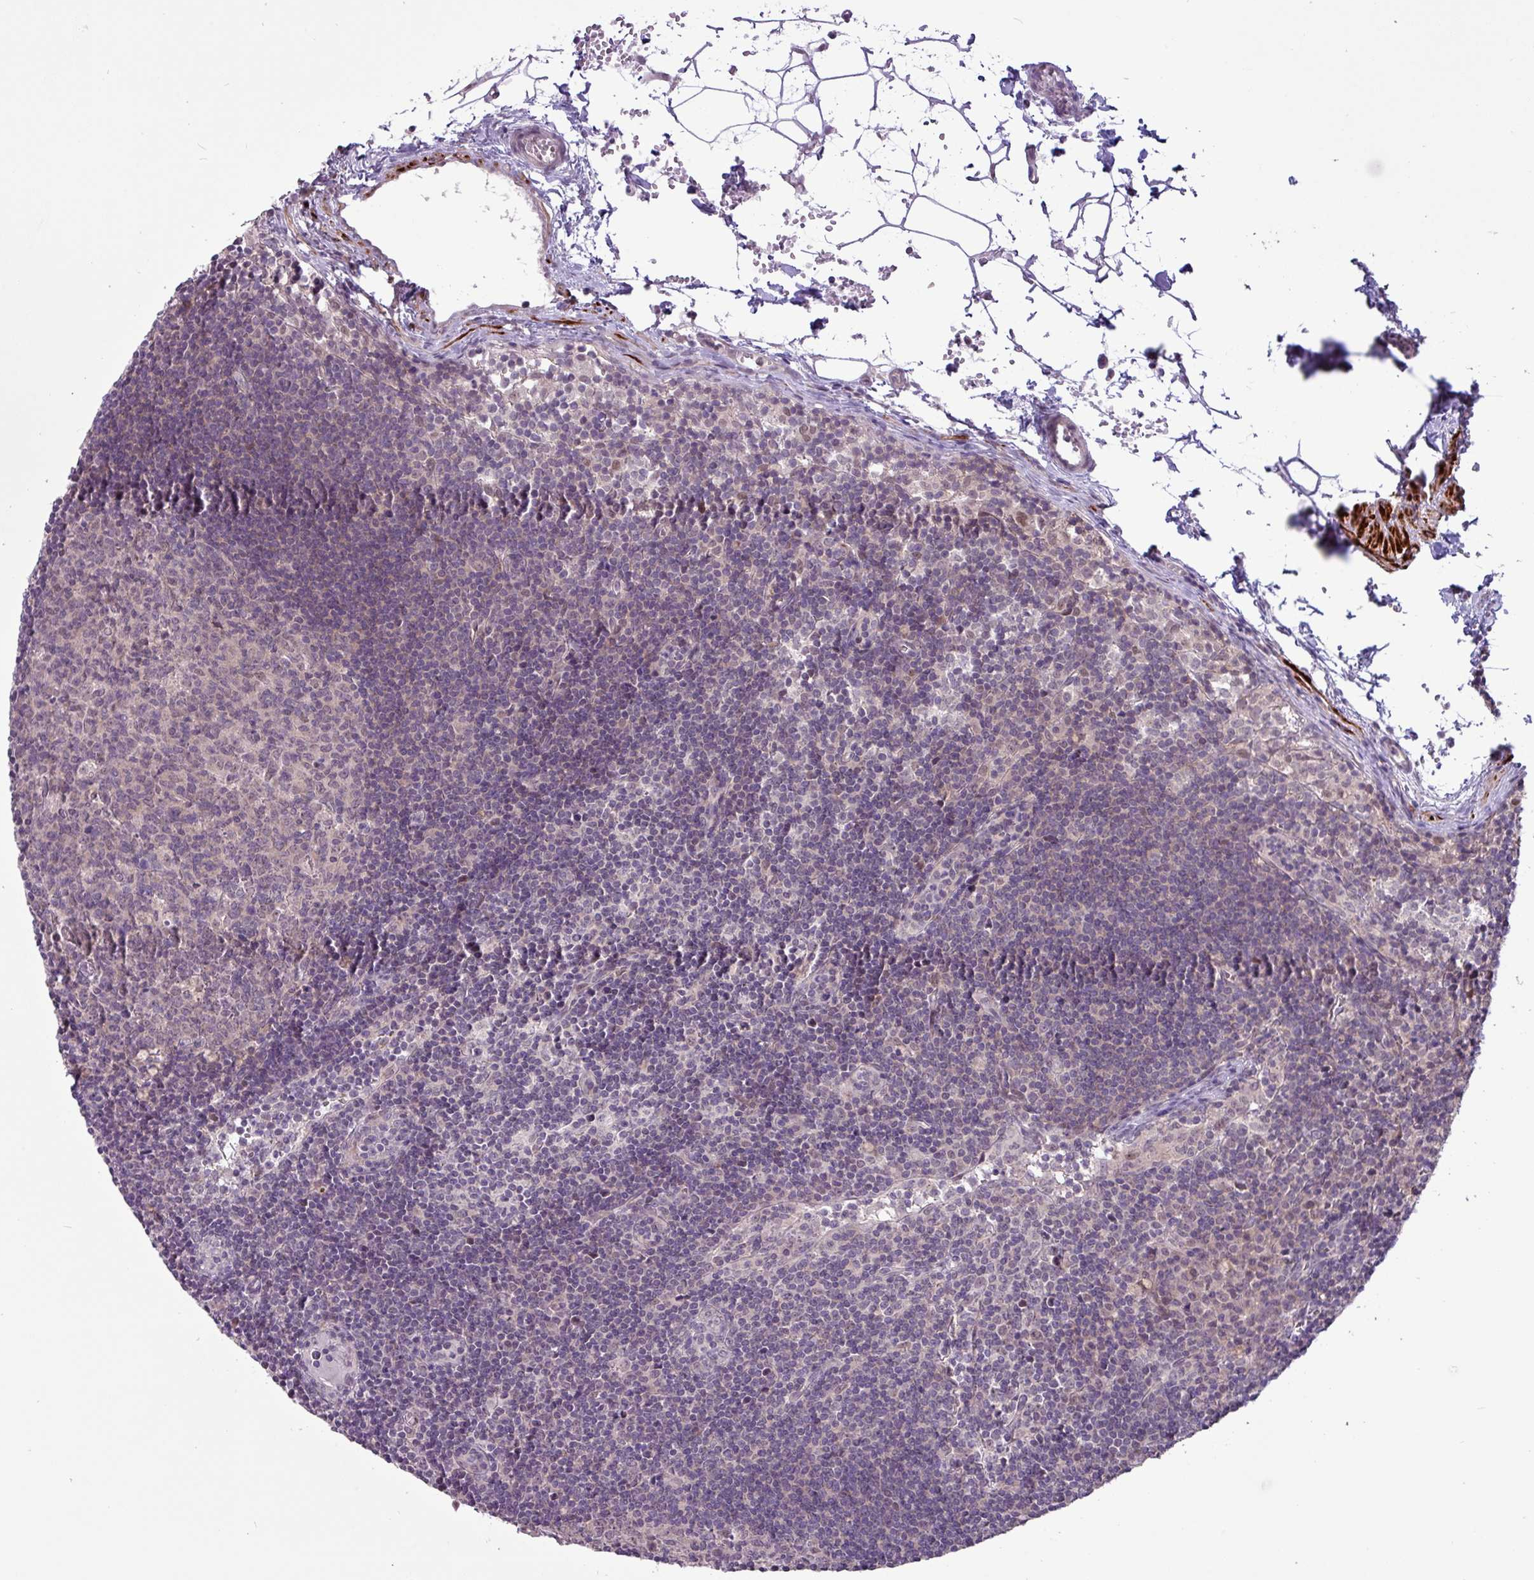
{"staining": {"intensity": "negative", "quantity": "none", "location": "none"}, "tissue": "lymph node", "cell_type": "Germinal center cells", "image_type": "normal", "snomed": [{"axis": "morphology", "description": "Normal tissue, NOS"}, {"axis": "topography", "description": "Lymph node"}], "caption": "A histopathology image of lymph node stained for a protein reveals no brown staining in germinal center cells.", "gene": "RIPPLY1", "patient": {"sex": "female", "age": 29}}